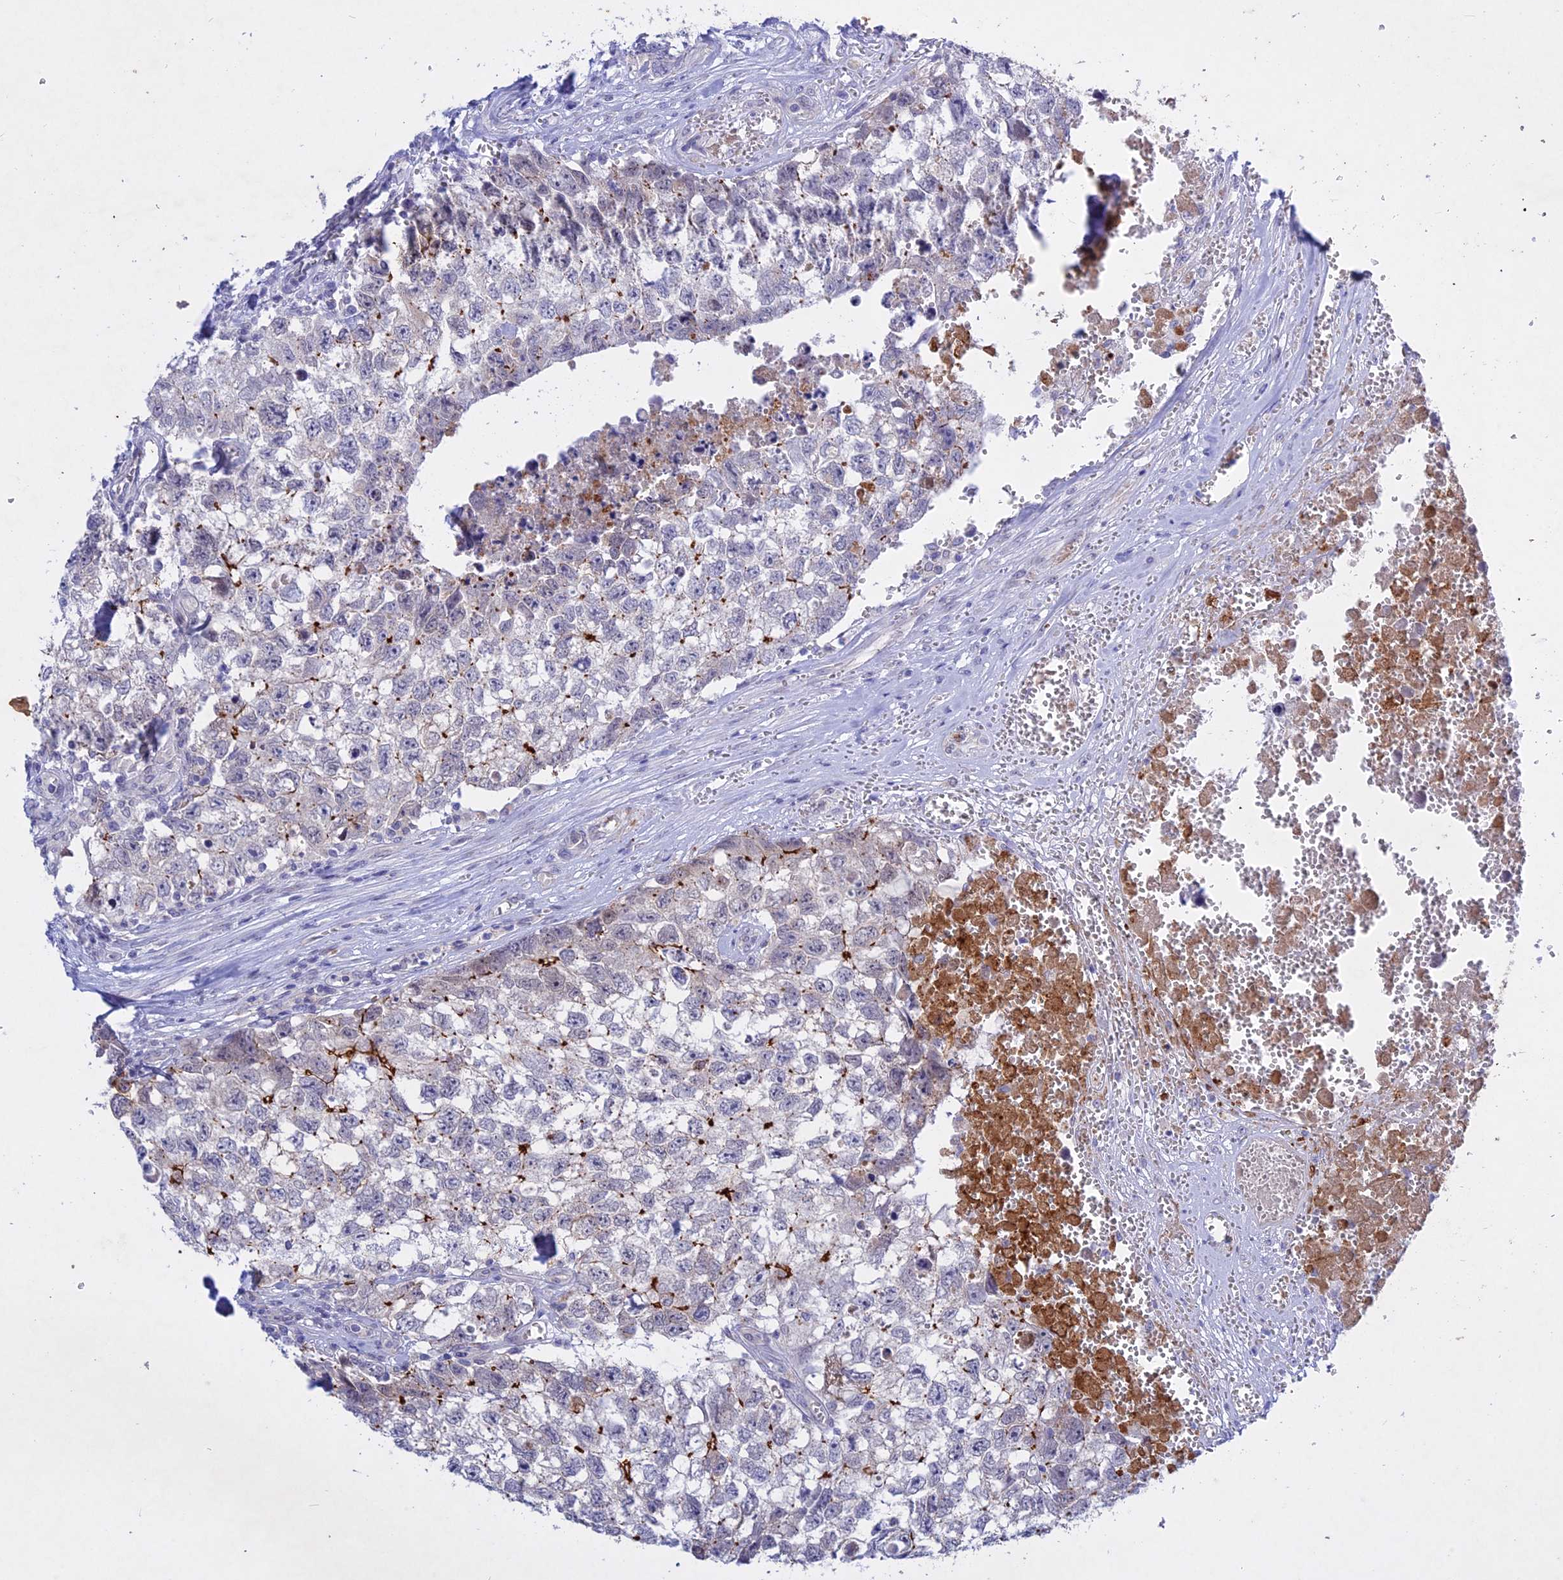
{"staining": {"intensity": "strong", "quantity": "<25%", "location": "cytoplasmic/membranous"}, "tissue": "testis cancer", "cell_type": "Tumor cells", "image_type": "cancer", "snomed": [{"axis": "morphology", "description": "Seminoma, NOS"}, {"axis": "morphology", "description": "Carcinoma, Embryonal, NOS"}, {"axis": "topography", "description": "Testis"}], "caption": "Testis cancer (seminoma) tissue shows strong cytoplasmic/membranous expression in about <25% of tumor cells (DAB (3,3'-diaminobenzidine) IHC, brown staining for protein, blue staining for nuclei).", "gene": "GK5", "patient": {"sex": "male", "age": 29}}